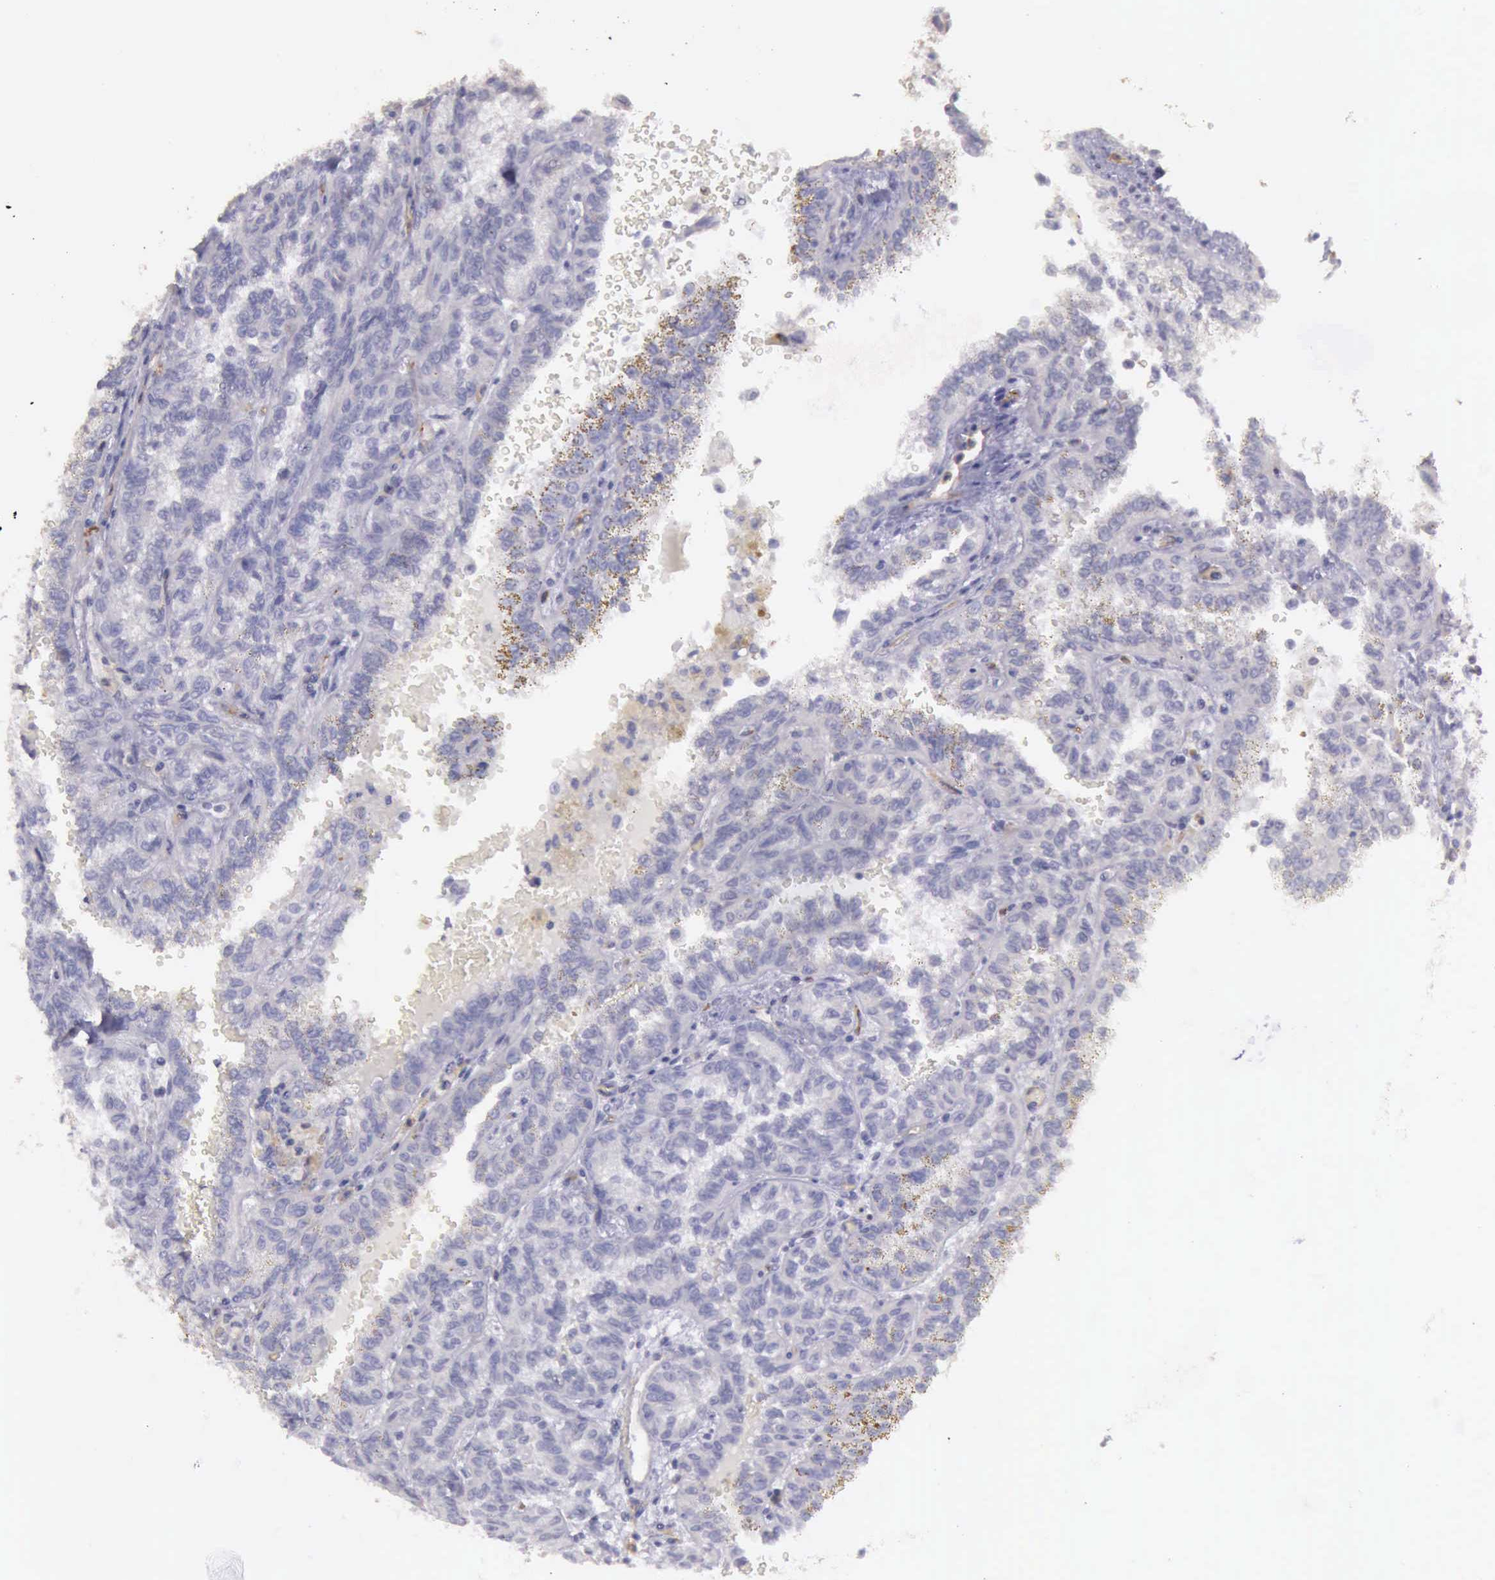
{"staining": {"intensity": "negative", "quantity": "none", "location": "none"}, "tissue": "renal cancer", "cell_type": "Tumor cells", "image_type": "cancer", "snomed": [{"axis": "morphology", "description": "Inflammation, NOS"}, {"axis": "morphology", "description": "Adenocarcinoma, NOS"}, {"axis": "topography", "description": "Kidney"}], "caption": "Immunohistochemical staining of human adenocarcinoma (renal) demonstrates no significant positivity in tumor cells.", "gene": "TCEANC", "patient": {"sex": "male", "age": 68}}